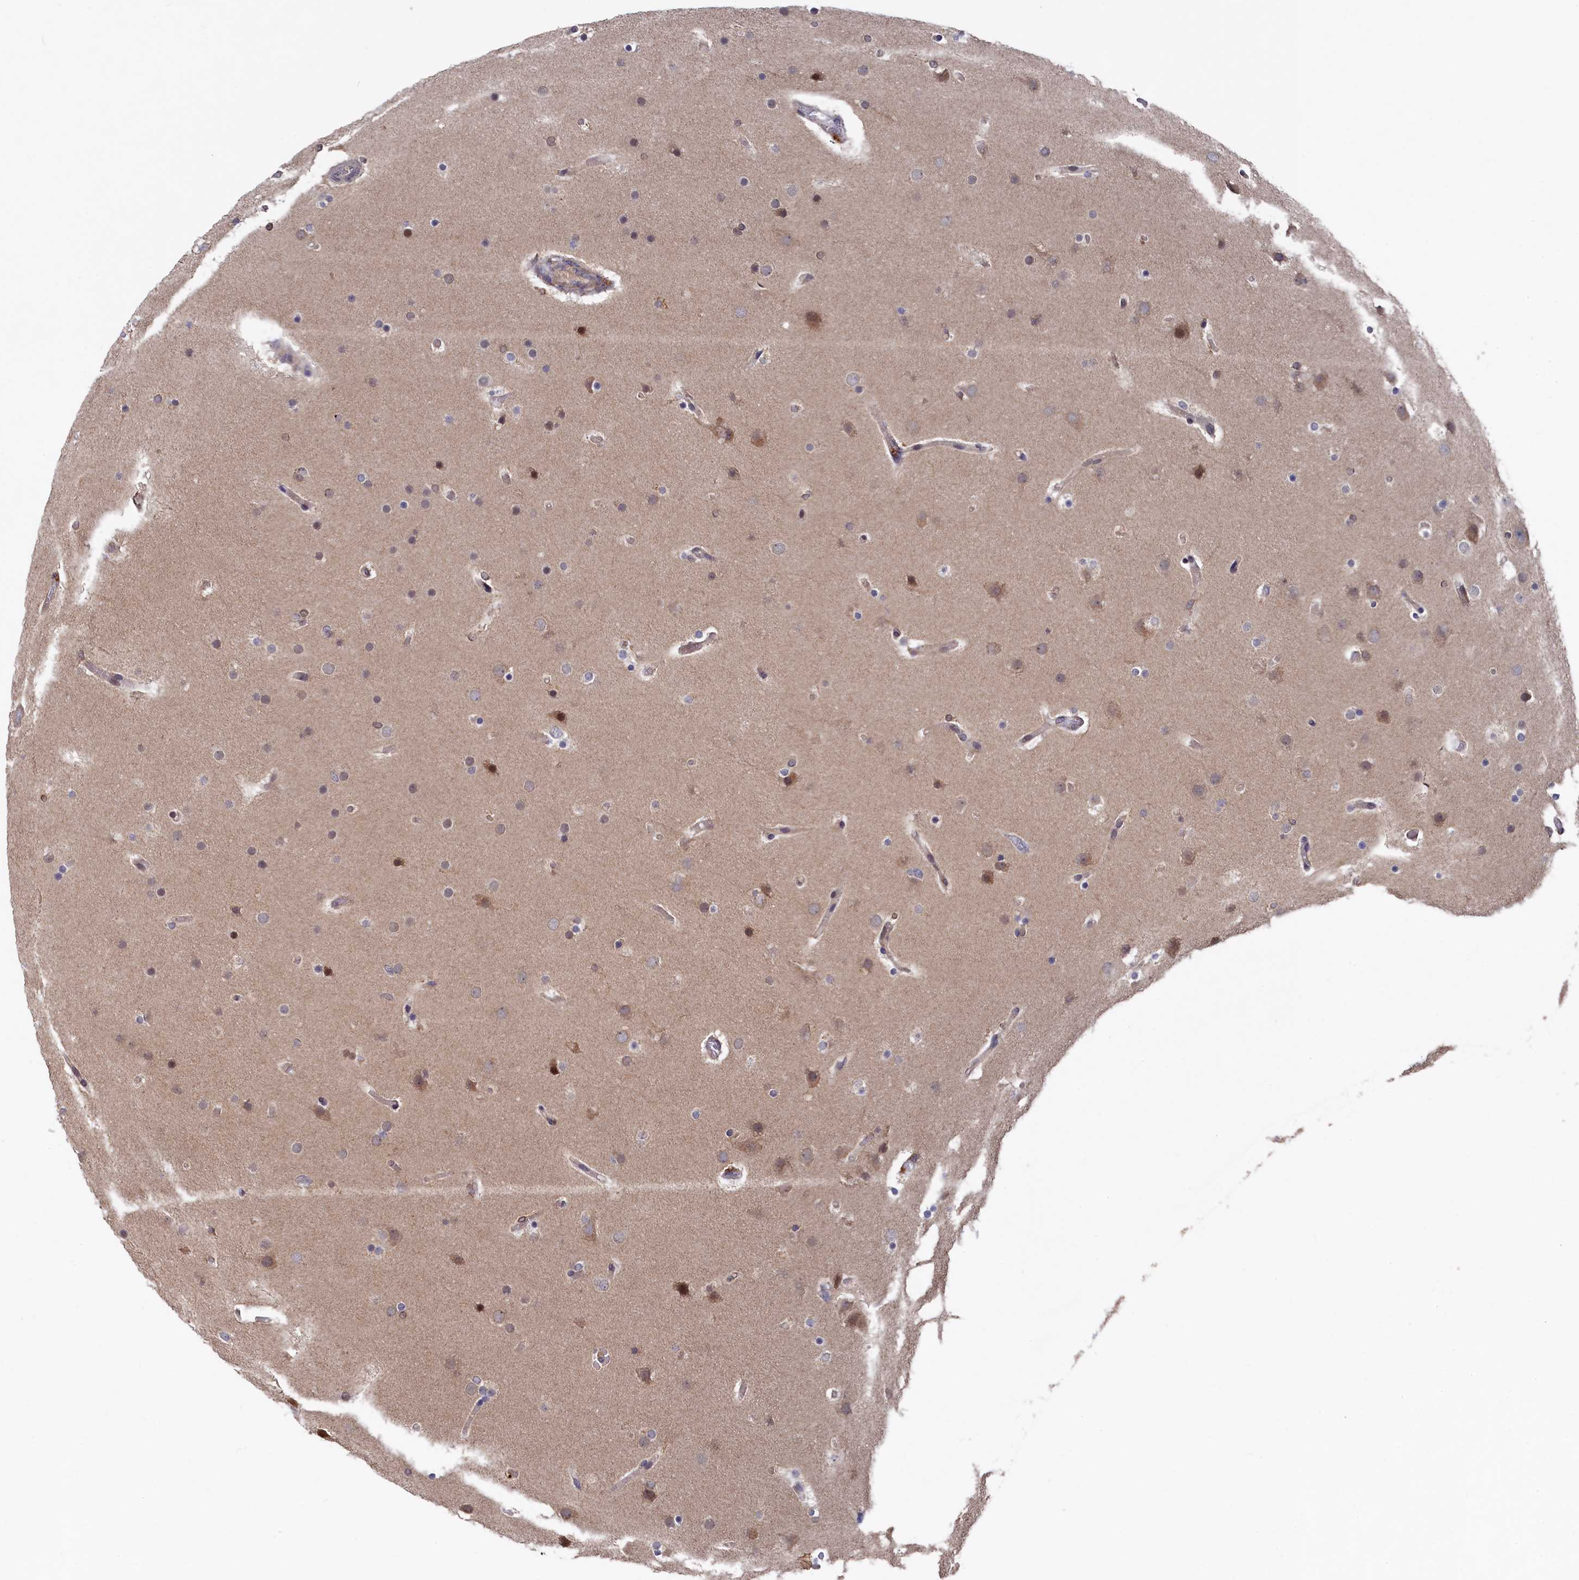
{"staining": {"intensity": "weak", "quantity": "<25%", "location": "nuclear"}, "tissue": "glioma", "cell_type": "Tumor cells", "image_type": "cancer", "snomed": [{"axis": "morphology", "description": "Glioma, malignant, High grade"}, {"axis": "topography", "description": "Cerebral cortex"}], "caption": "Tumor cells show no significant protein staining in glioma.", "gene": "TMC5", "patient": {"sex": "female", "age": 36}}